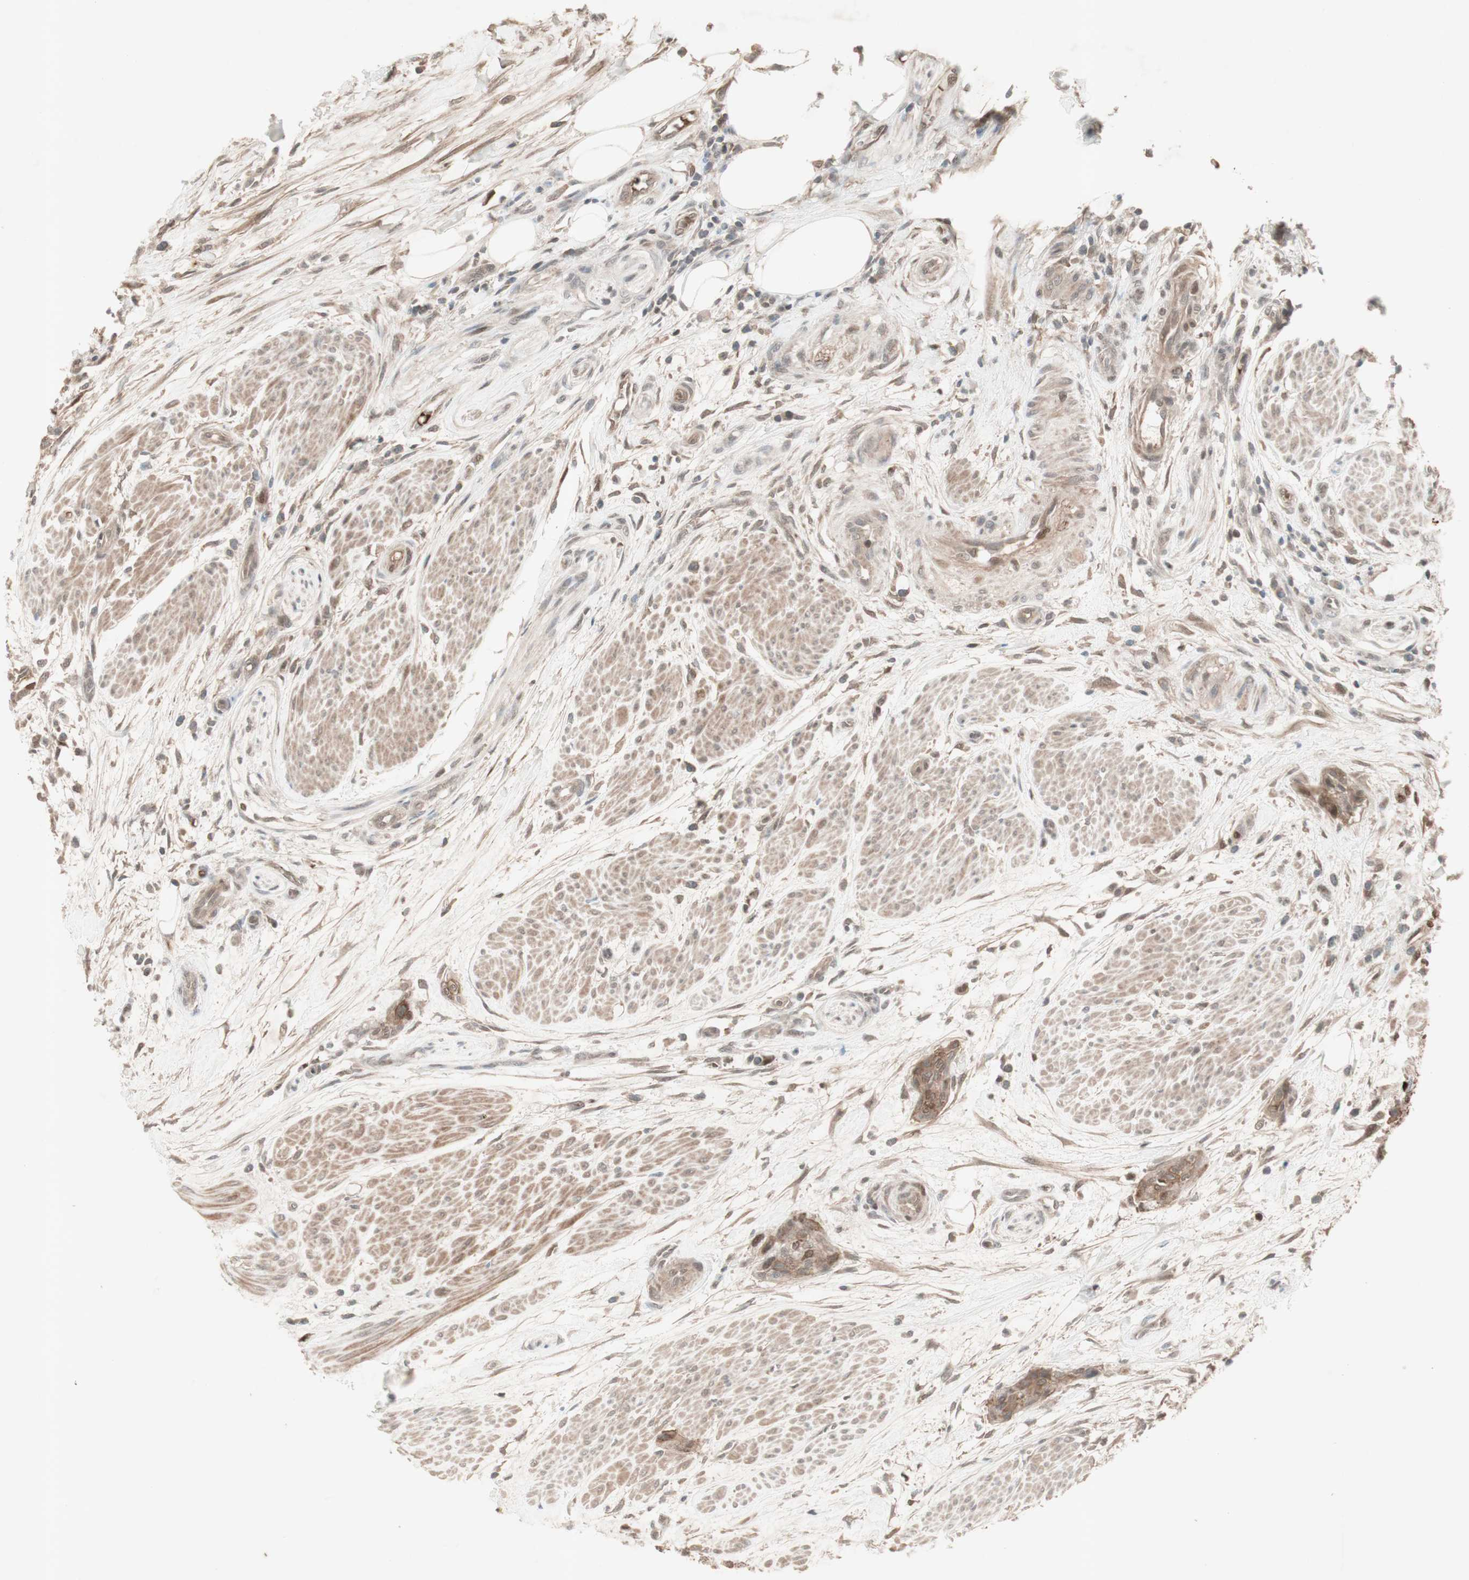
{"staining": {"intensity": "weak", "quantity": ">75%", "location": "cytoplasmic/membranous,nuclear"}, "tissue": "urothelial cancer", "cell_type": "Tumor cells", "image_type": "cancer", "snomed": [{"axis": "morphology", "description": "Urothelial carcinoma, High grade"}, {"axis": "topography", "description": "Urinary bladder"}], "caption": "Urothelial cancer stained with a brown dye displays weak cytoplasmic/membranous and nuclear positive staining in about >75% of tumor cells.", "gene": "MSH6", "patient": {"sex": "male", "age": 35}}